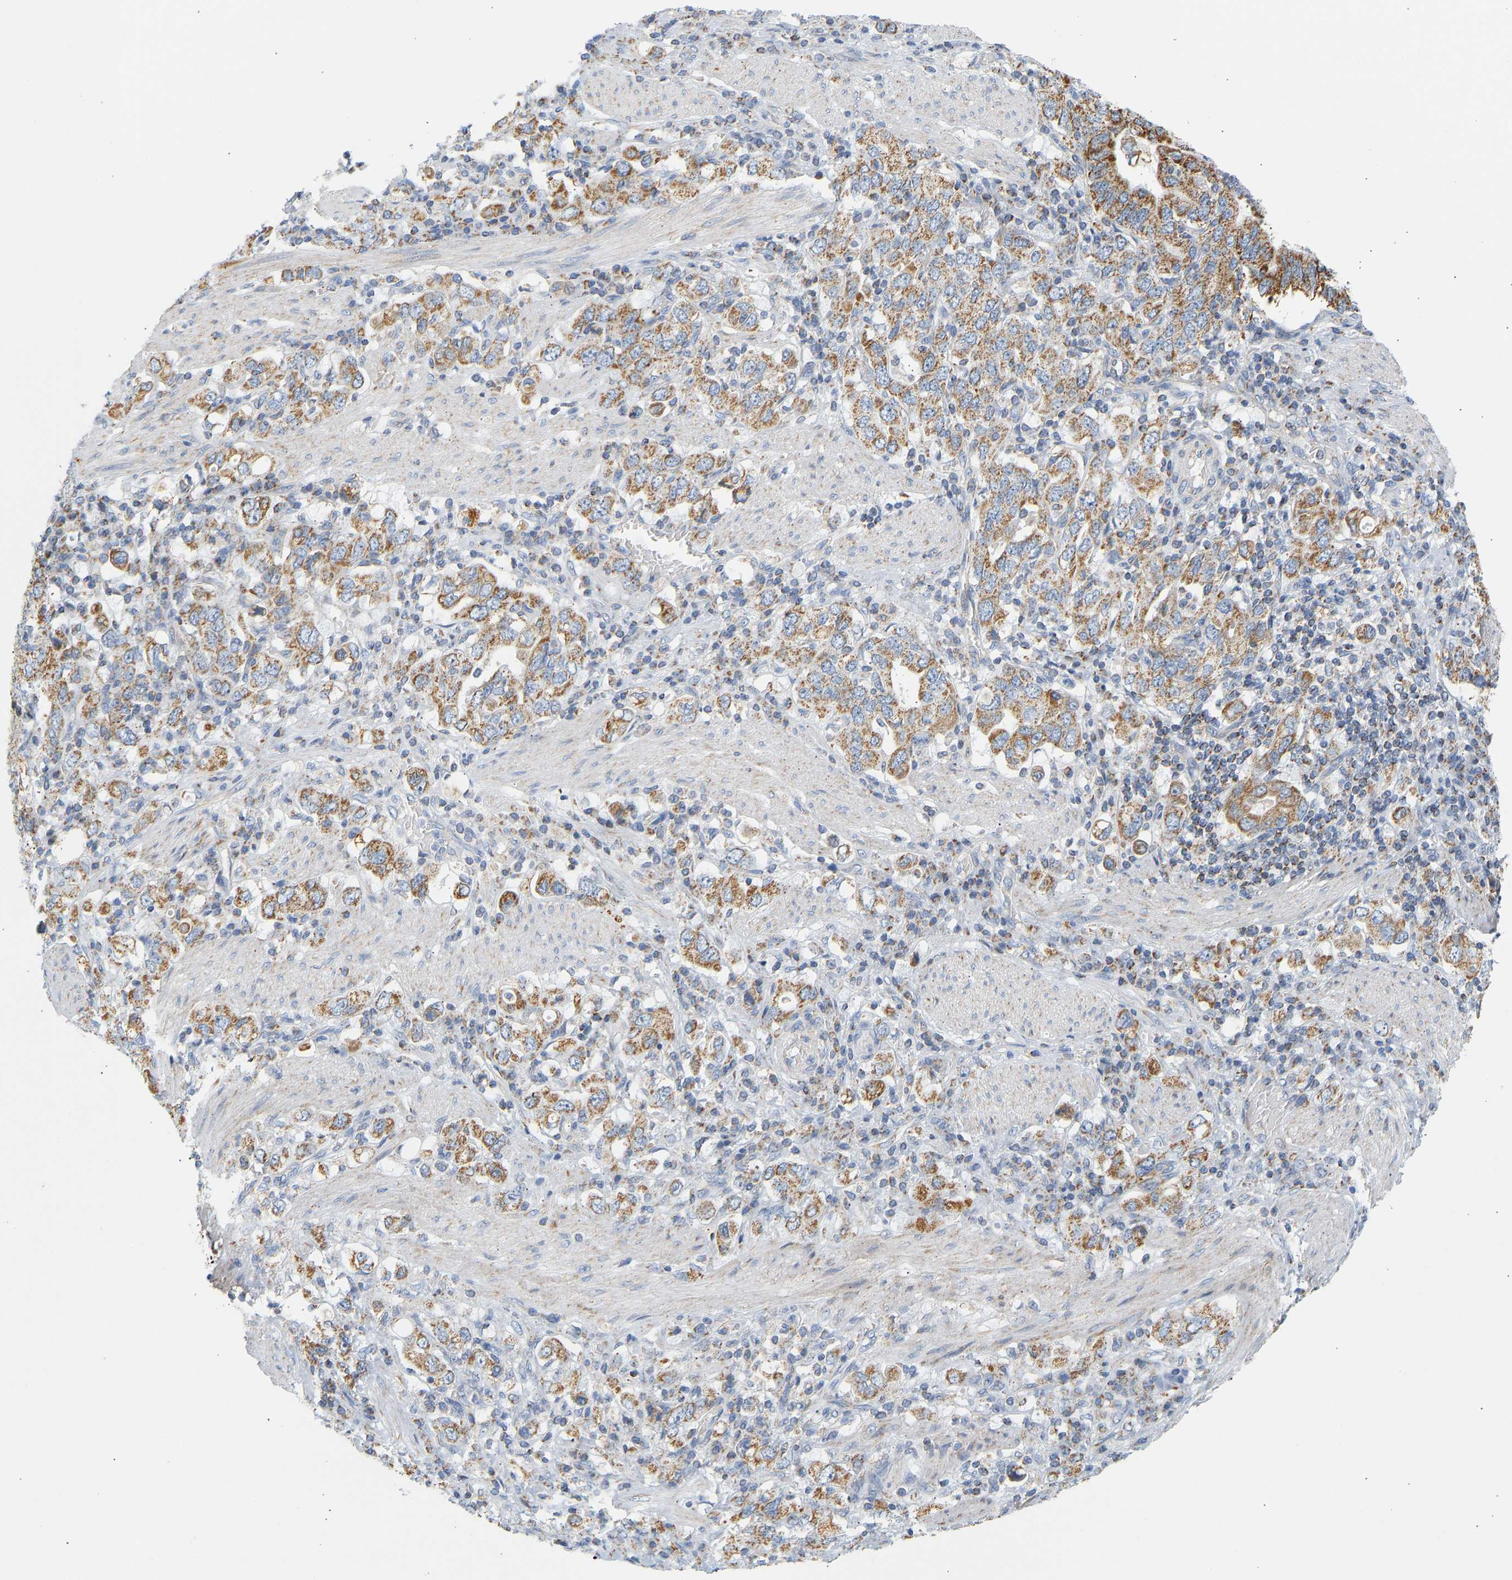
{"staining": {"intensity": "moderate", "quantity": ">75%", "location": "cytoplasmic/membranous"}, "tissue": "stomach cancer", "cell_type": "Tumor cells", "image_type": "cancer", "snomed": [{"axis": "morphology", "description": "Adenocarcinoma, NOS"}, {"axis": "topography", "description": "Stomach, upper"}], "caption": "A brown stain labels moderate cytoplasmic/membranous staining of a protein in stomach cancer tumor cells.", "gene": "GRPEL2", "patient": {"sex": "male", "age": 62}}